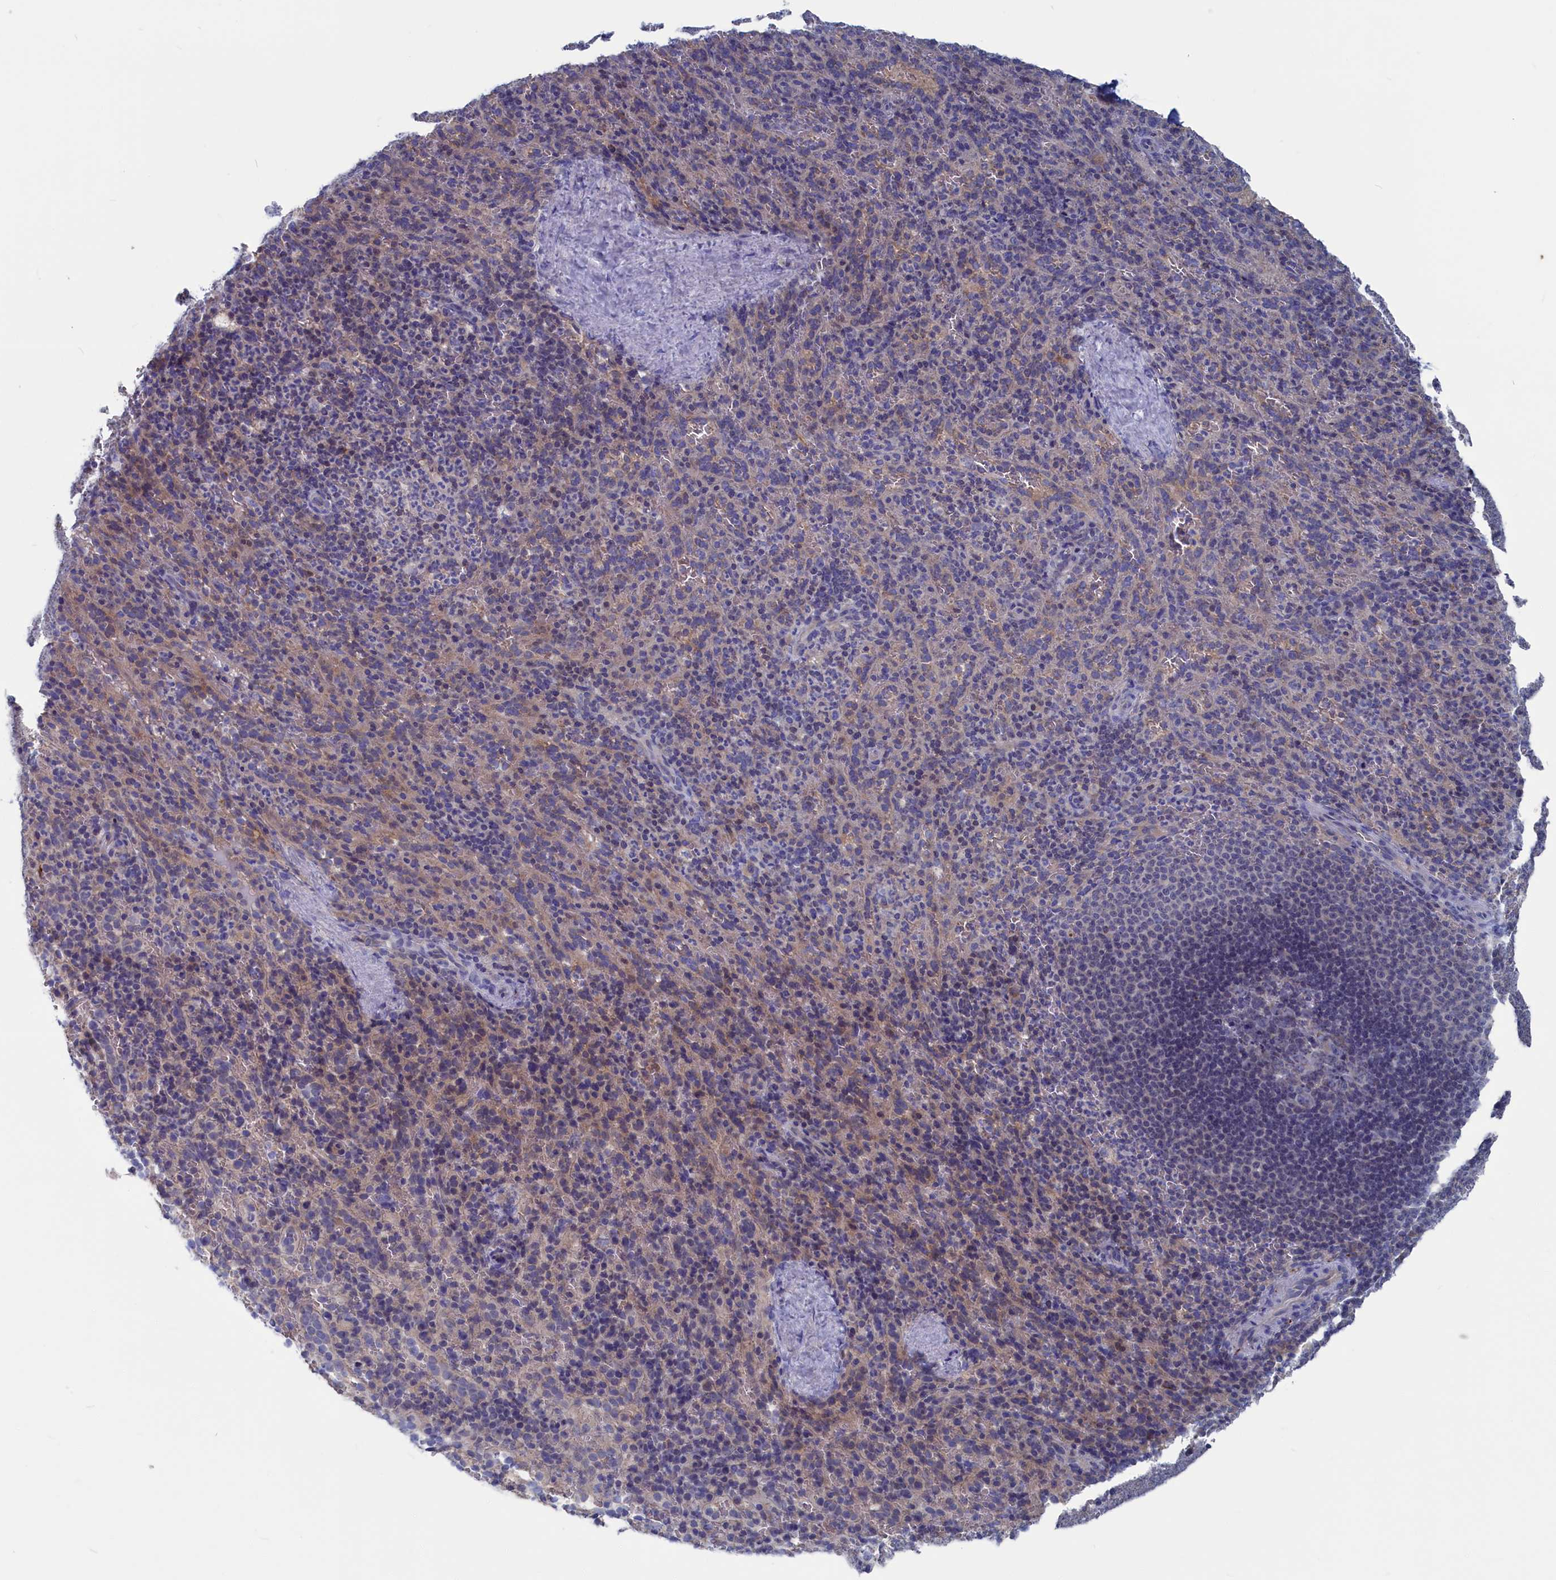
{"staining": {"intensity": "negative", "quantity": "none", "location": "none"}, "tissue": "spleen", "cell_type": "Cells in red pulp", "image_type": "normal", "snomed": [{"axis": "morphology", "description": "Normal tissue, NOS"}, {"axis": "topography", "description": "Spleen"}], "caption": "The immunohistochemistry (IHC) micrograph has no significant positivity in cells in red pulp of spleen.", "gene": "CEND1", "patient": {"sex": "female", "age": 21}}